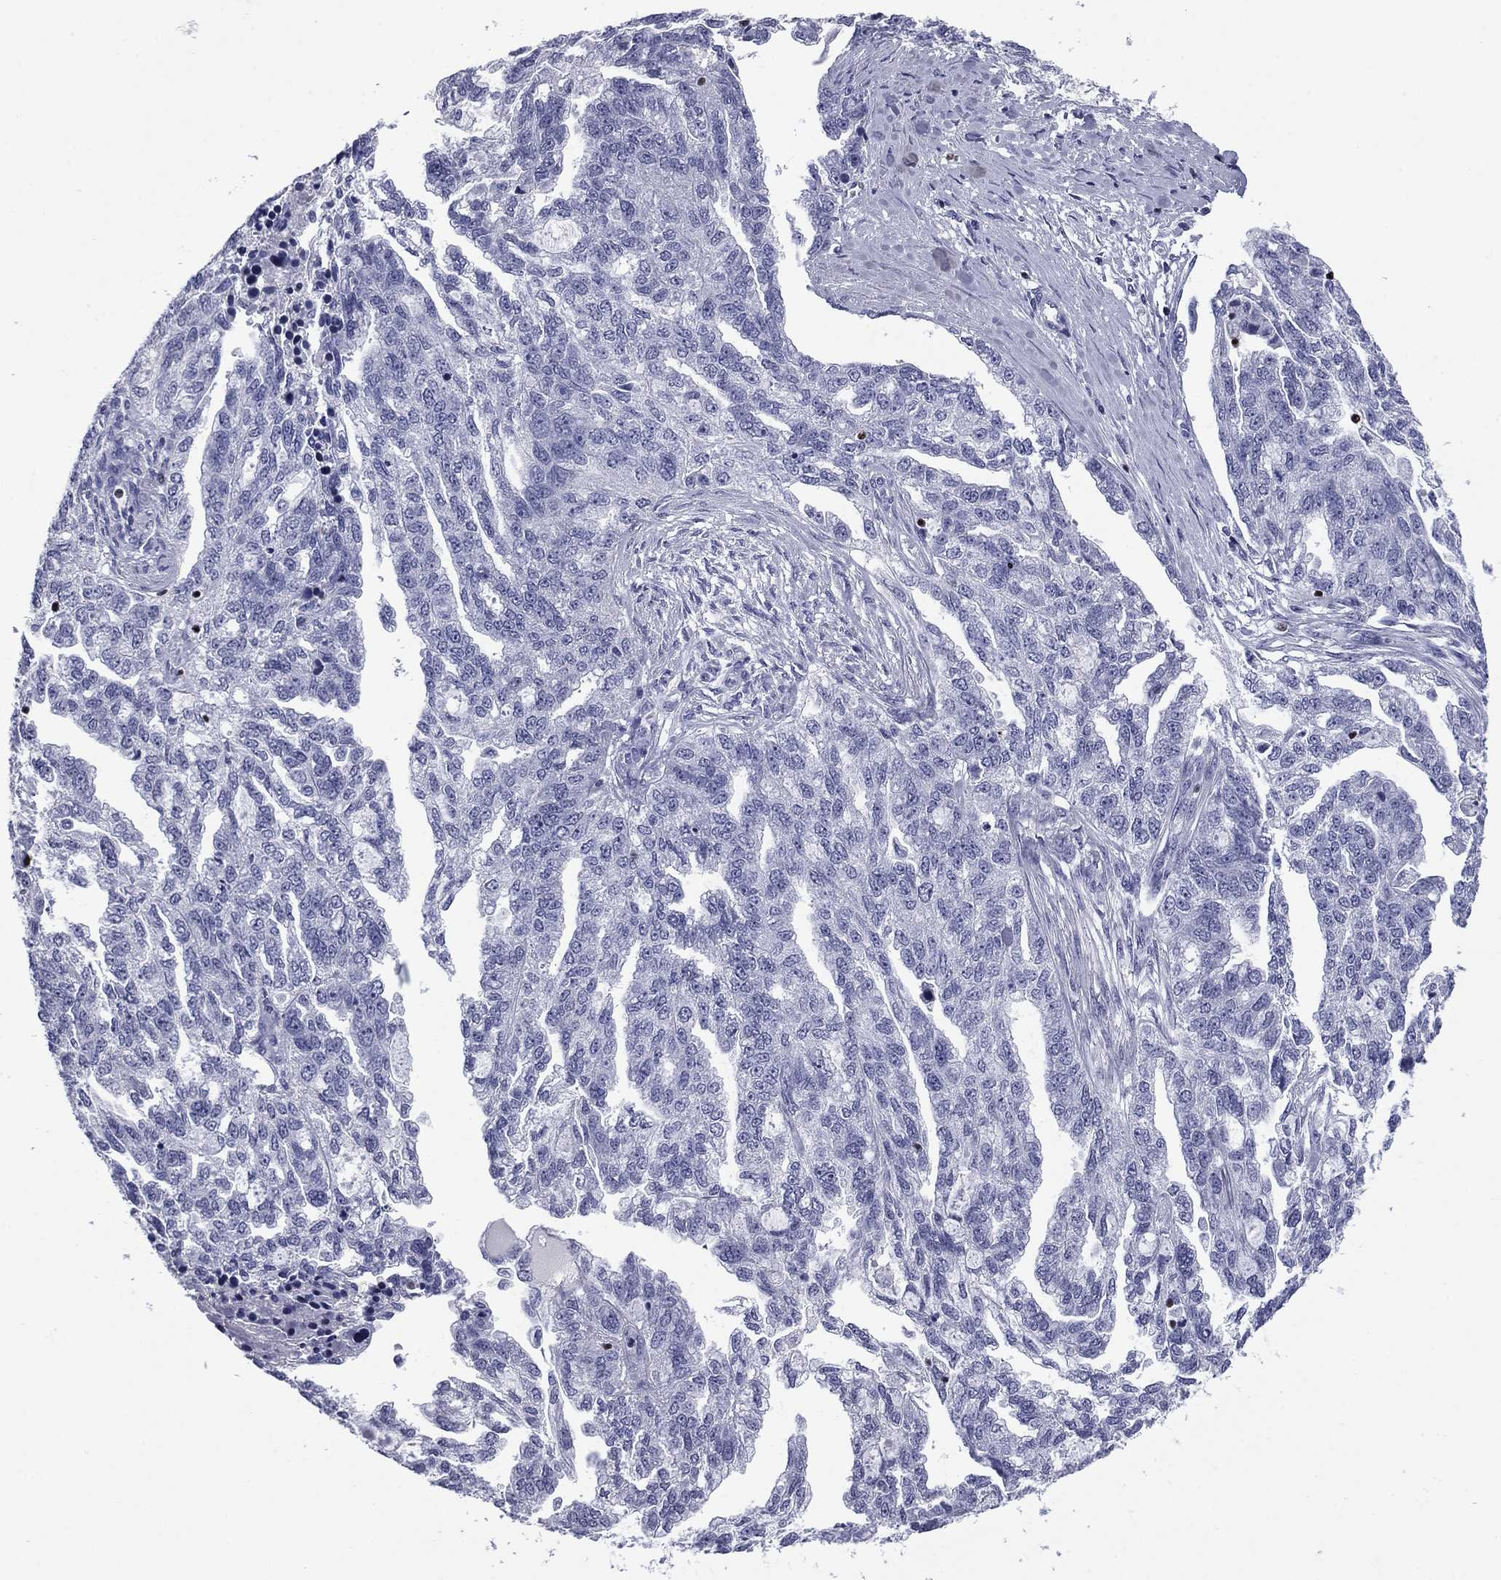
{"staining": {"intensity": "negative", "quantity": "none", "location": "none"}, "tissue": "ovarian cancer", "cell_type": "Tumor cells", "image_type": "cancer", "snomed": [{"axis": "morphology", "description": "Cystadenocarcinoma, serous, NOS"}, {"axis": "topography", "description": "Ovary"}], "caption": "Protein analysis of ovarian cancer (serous cystadenocarcinoma) displays no significant staining in tumor cells.", "gene": "IKZF3", "patient": {"sex": "female", "age": 51}}